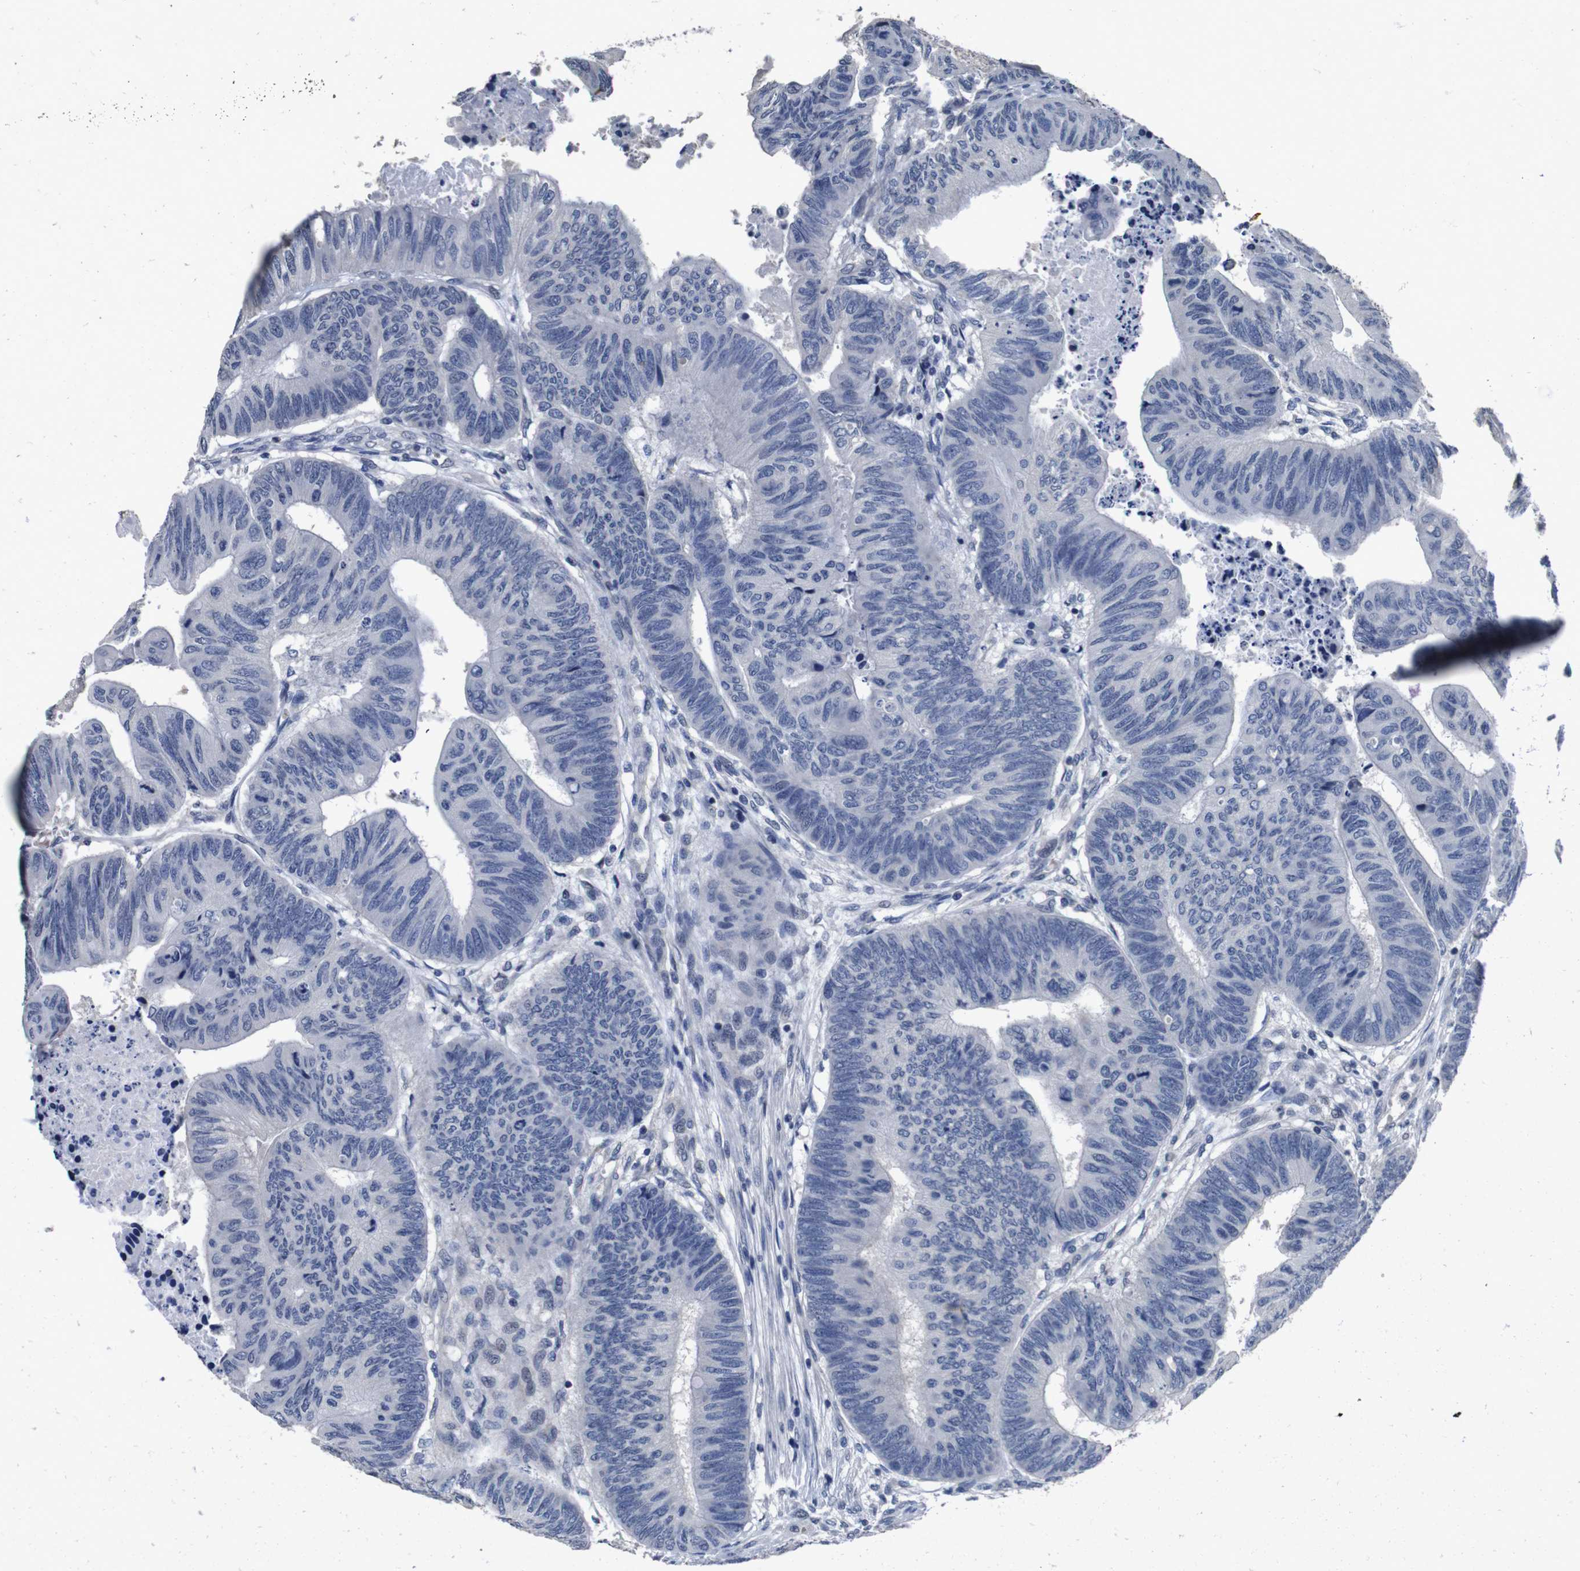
{"staining": {"intensity": "negative", "quantity": "none", "location": "none"}, "tissue": "colorectal cancer", "cell_type": "Tumor cells", "image_type": "cancer", "snomed": [{"axis": "morphology", "description": "Normal tissue, NOS"}, {"axis": "morphology", "description": "Adenocarcinoma, NOS"}, {"axis": "topography", "description": "Rectum"}, {"axis": "topography", "description": "Peripheral nerve tissue"}], "caption": "Immunohistochemistry (IHC) image of human colorectal cancer stained for a protein (brown), which reveals no positivity in tumor cells.", "gene": "AKT3", "patient": {"sex": "male", "age": 92}}